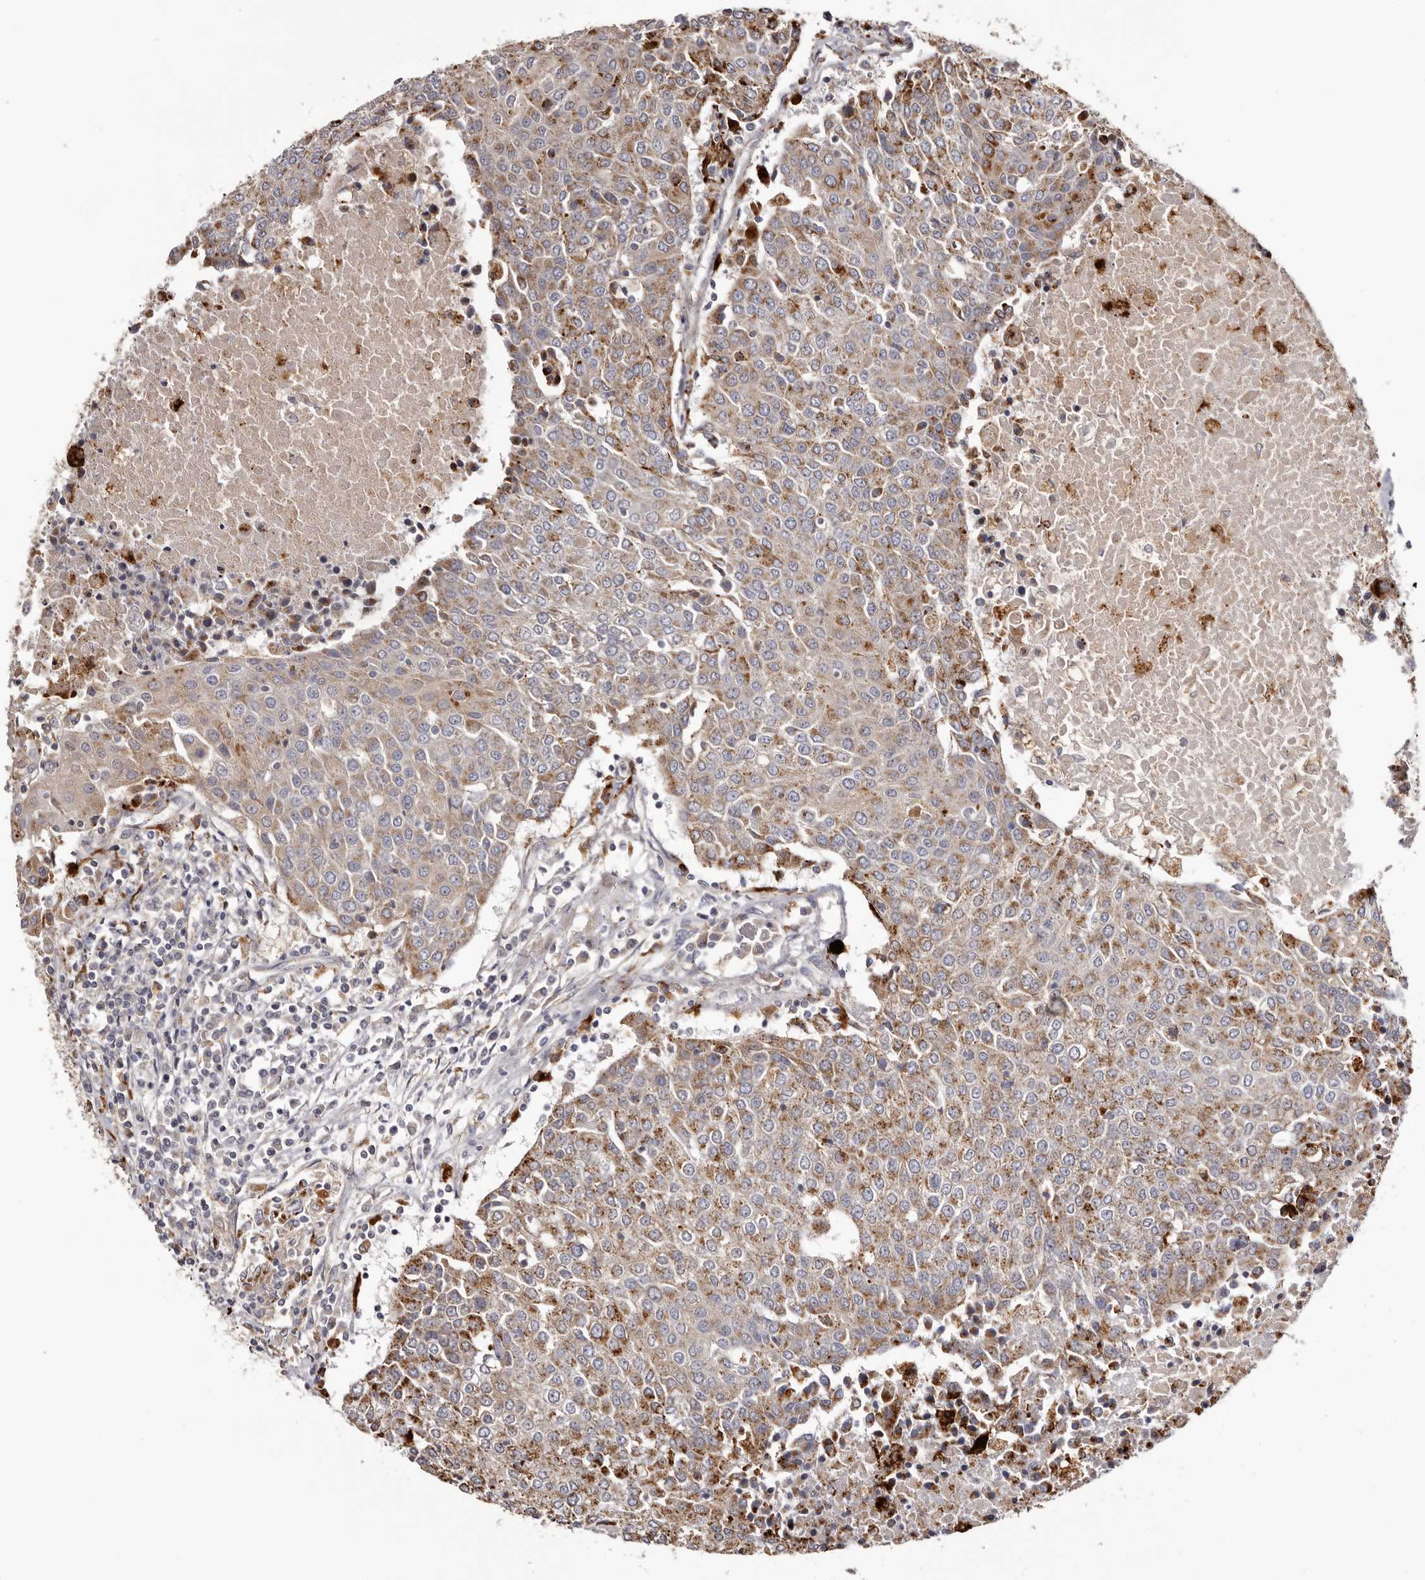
{"staining": {"intensity": "moderate", "quantity": ">75%", "location": "cytoplasmic/membranous"}, "tissue": "urothelial cancer", "cell_type": "Tumor cells", "image_type": "cancer", "snomed": [{"axis": "morphology", "description": "Urothelial carcinoma, High grade"}, {"axis": "topography", "description": "Urinary bladder"}], "caption": "IHC image of human high-grade urothelial carcinoma stained for a protein (brown), which exhibits medium levels of moderate cytoplasmic/membranous positivity in approximately >75% of tumor cells.", "gene": "MECR", "patient": {"sex": "female", "age": 85}}